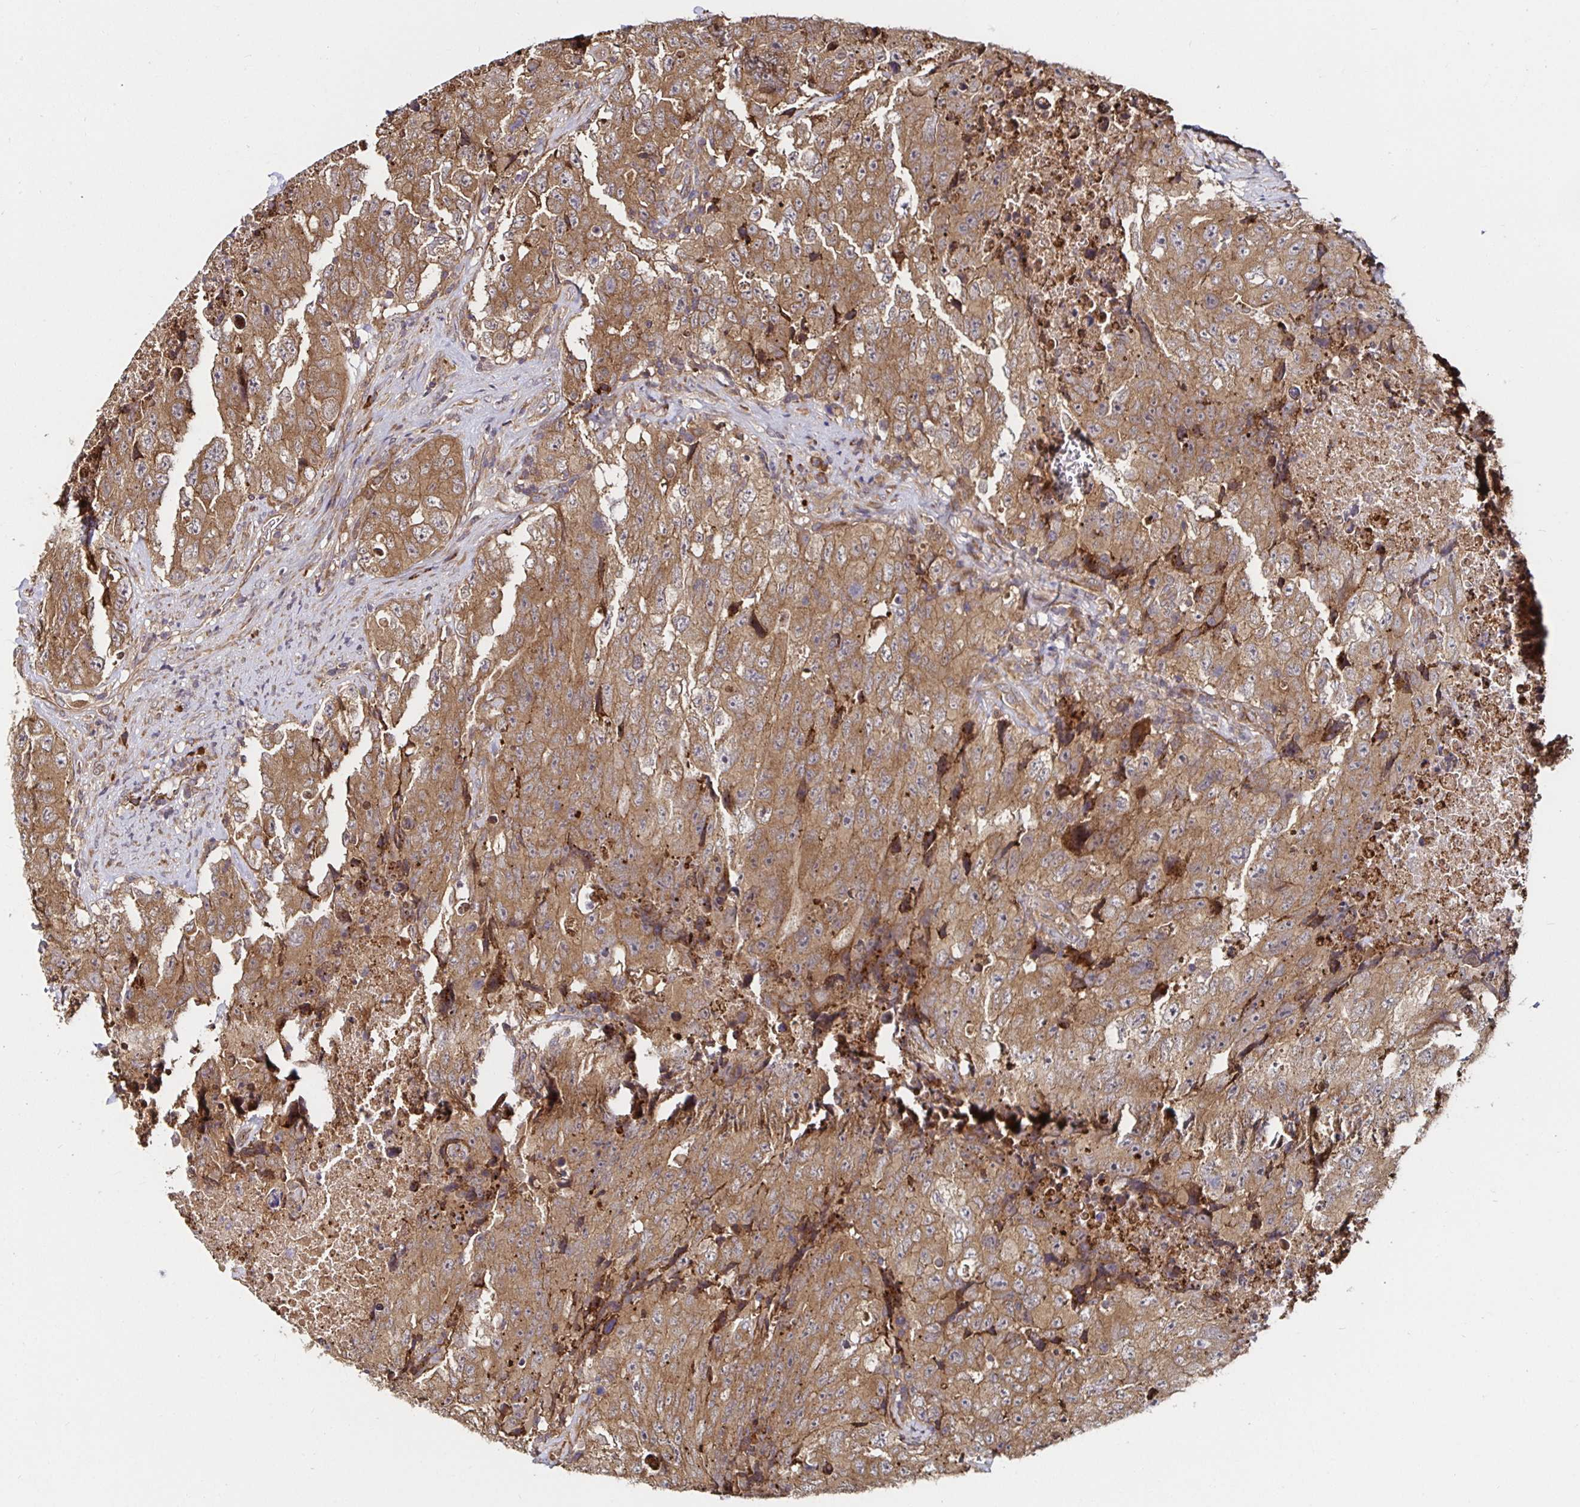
{"staining": {"intensity": "moderate", "quantity": ">75%", "location": "cytoplasmic/membranous"}, "tissue": "testis cancer", "cell_type": "Tumor cells", "image_type": "cancer", "snomed": [{"axis": "morphology", "description": "Carcinoma, Embryonal, NOS"}, {"axis": "topography", "description": "Testis"}], "caption": "This photomicrograph exhibits IHC staining of testis embryonal carcinoma, with medium moderate cytoplasmic/membranous expression in about >75% of tumor cells.", "gene": "MLST8", "patient": {"sex": "male", "age": 24}}